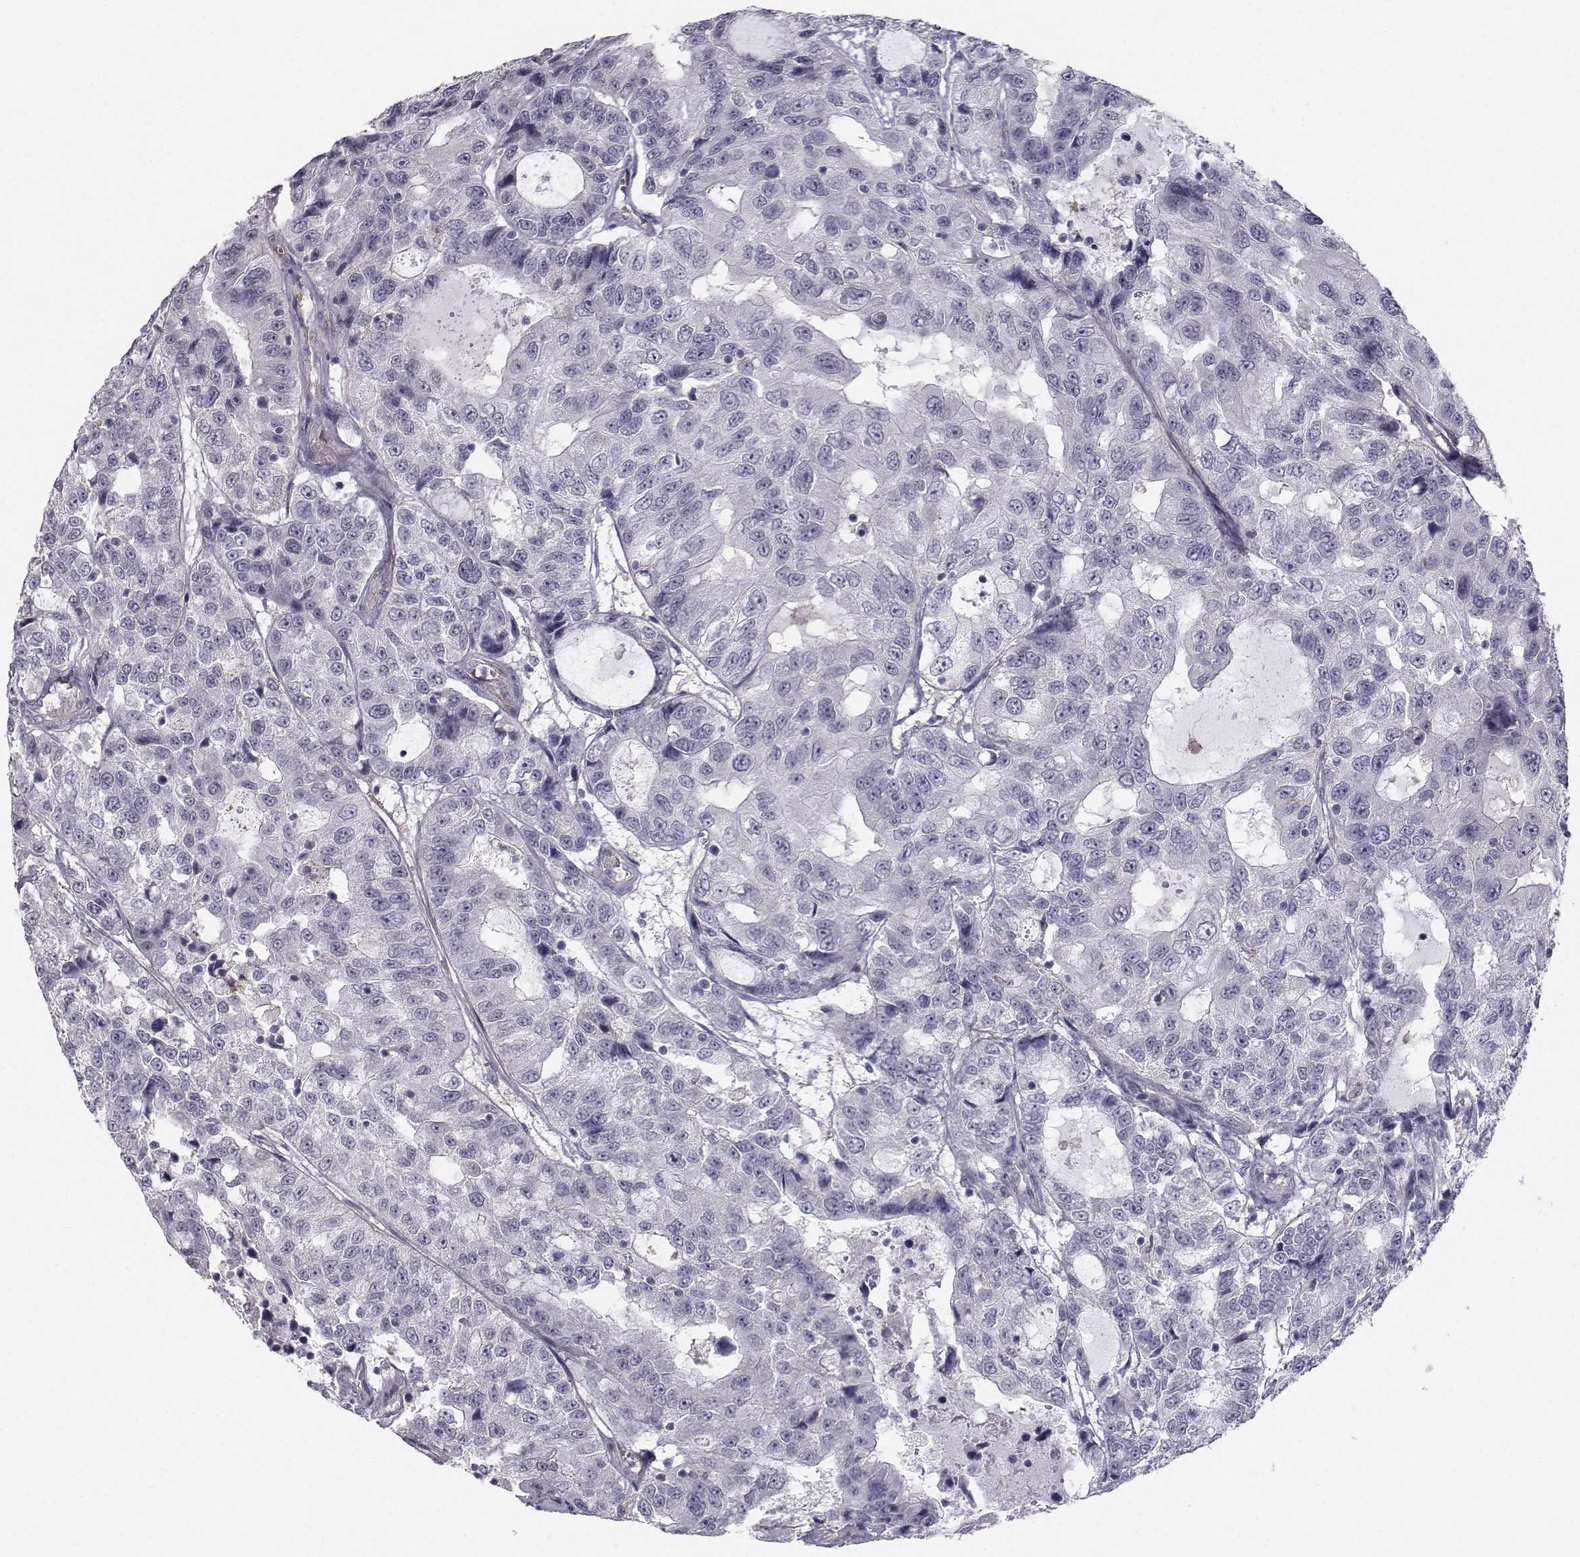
{"staining": {"intensity": "negative", "quantity": "none", "location": "none"}, "tissue": "urothelial cancer", "cell_type": "Tumor cells", "image_type": "cancer", "snomed": [{"axis": "morphology", "description": "Urothelial carcinoma, NOS"}, {"axis": "morphology", "description": "Urothelial carcinoma, High grade"}, {"axis": "topography", "description": "Urinary bladder"}], "caption": "This is a histopathology image of immunohistochemistry (IHC) staining of urothelial cancer, which shows no expression in tumor cells.", "gene": "SPDYE4", "patient": {"sex": "female", "age": 73}}